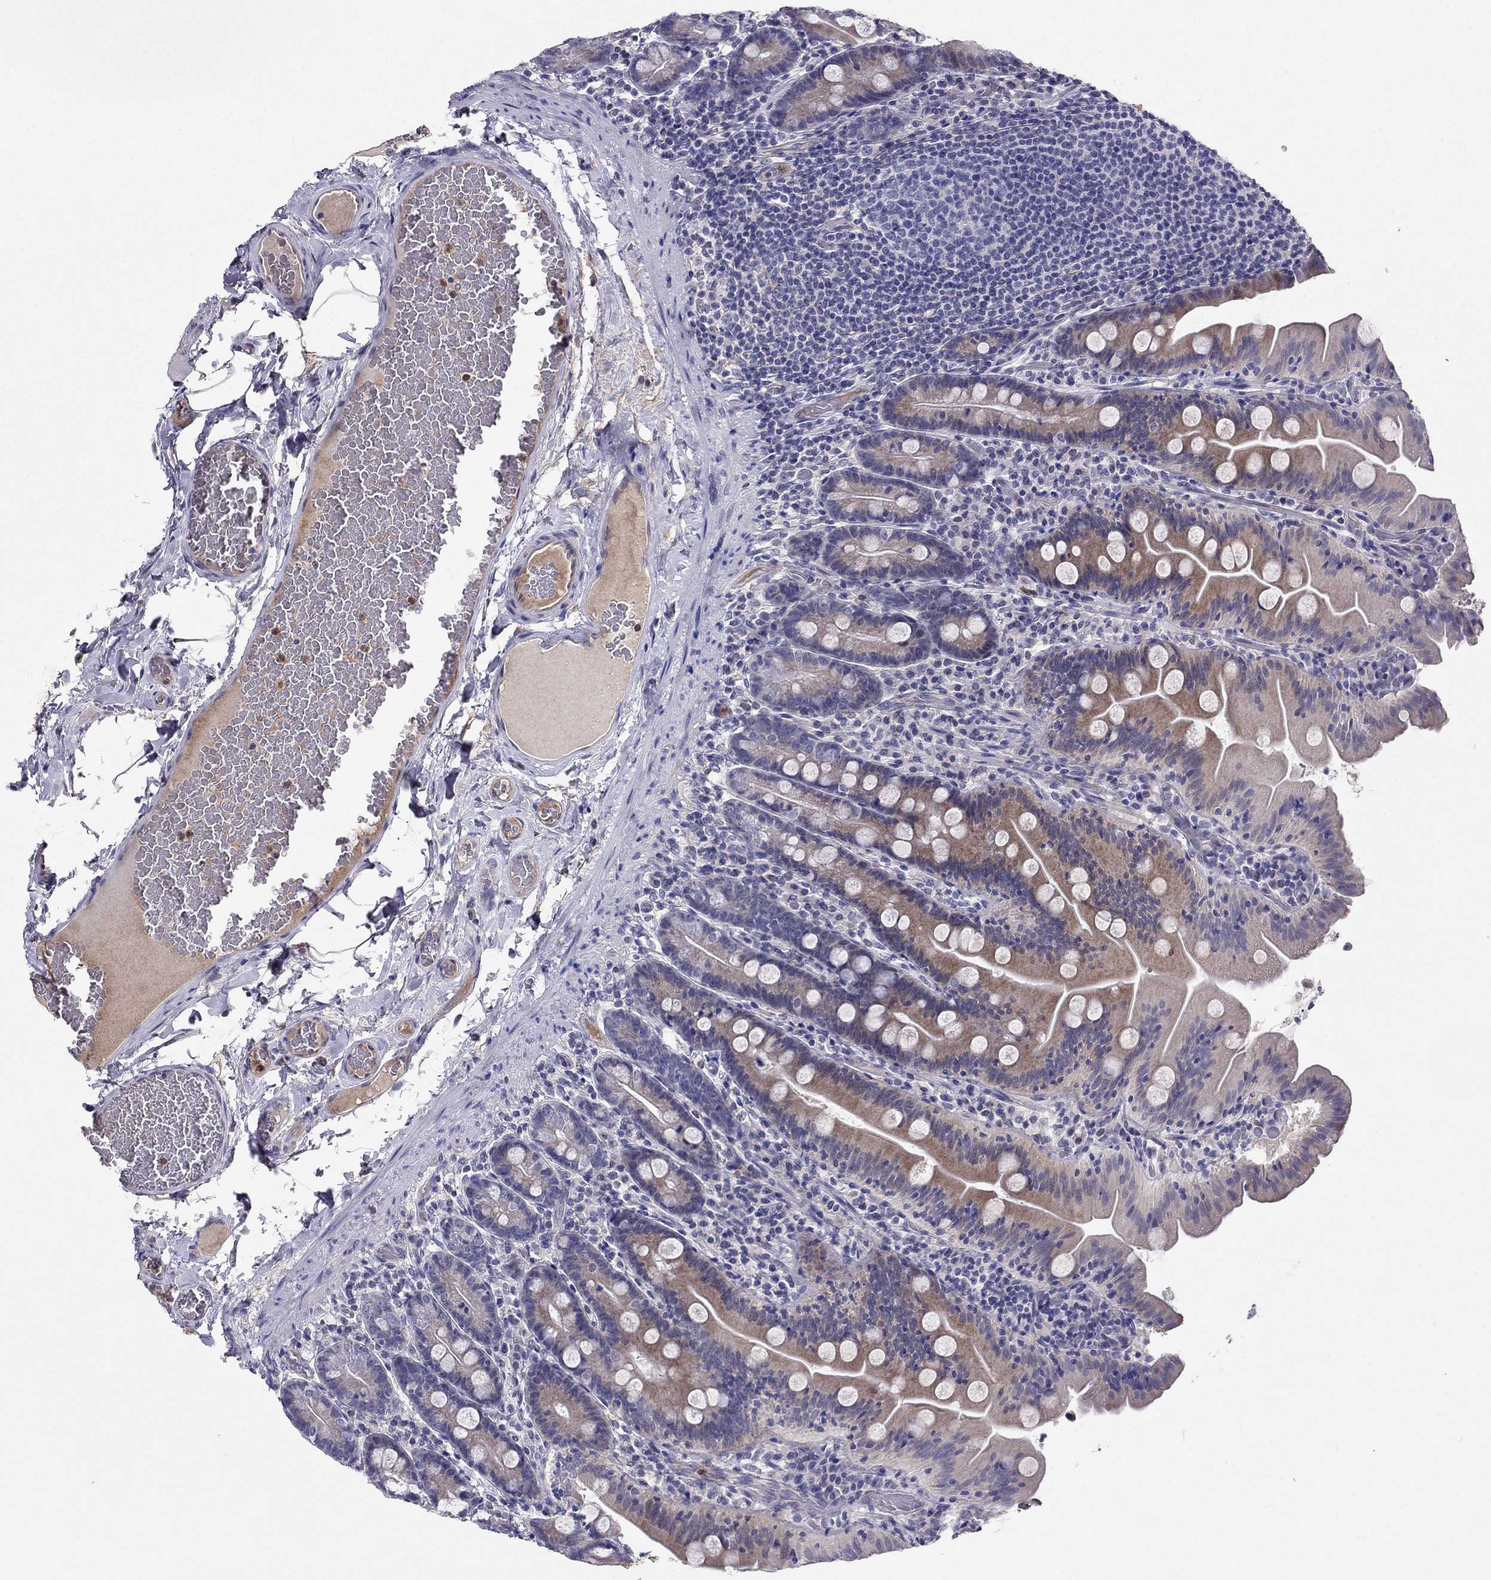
{"staining": {"intensity": "moderate", "quantity": "25%-75%", "location": "cytoplasmic/membranous"}, "tissue": "small intestine", "cell_type": "Glandular cells", "image_type": "normal", "snomed": [{"axis": "morphology", "description": "Normal tissue, NOS"}, {"axis": "topography", "description": "Small intestine"}], "caption": "Immunohistochemical staining of benign small intestine reveals medium levels of moderate cytoplasmic/membranous positivity in approximately 25%-75% of glandular cells.", "gene": "SPINT4", "patient": {"sex": "male", "age": 37}}